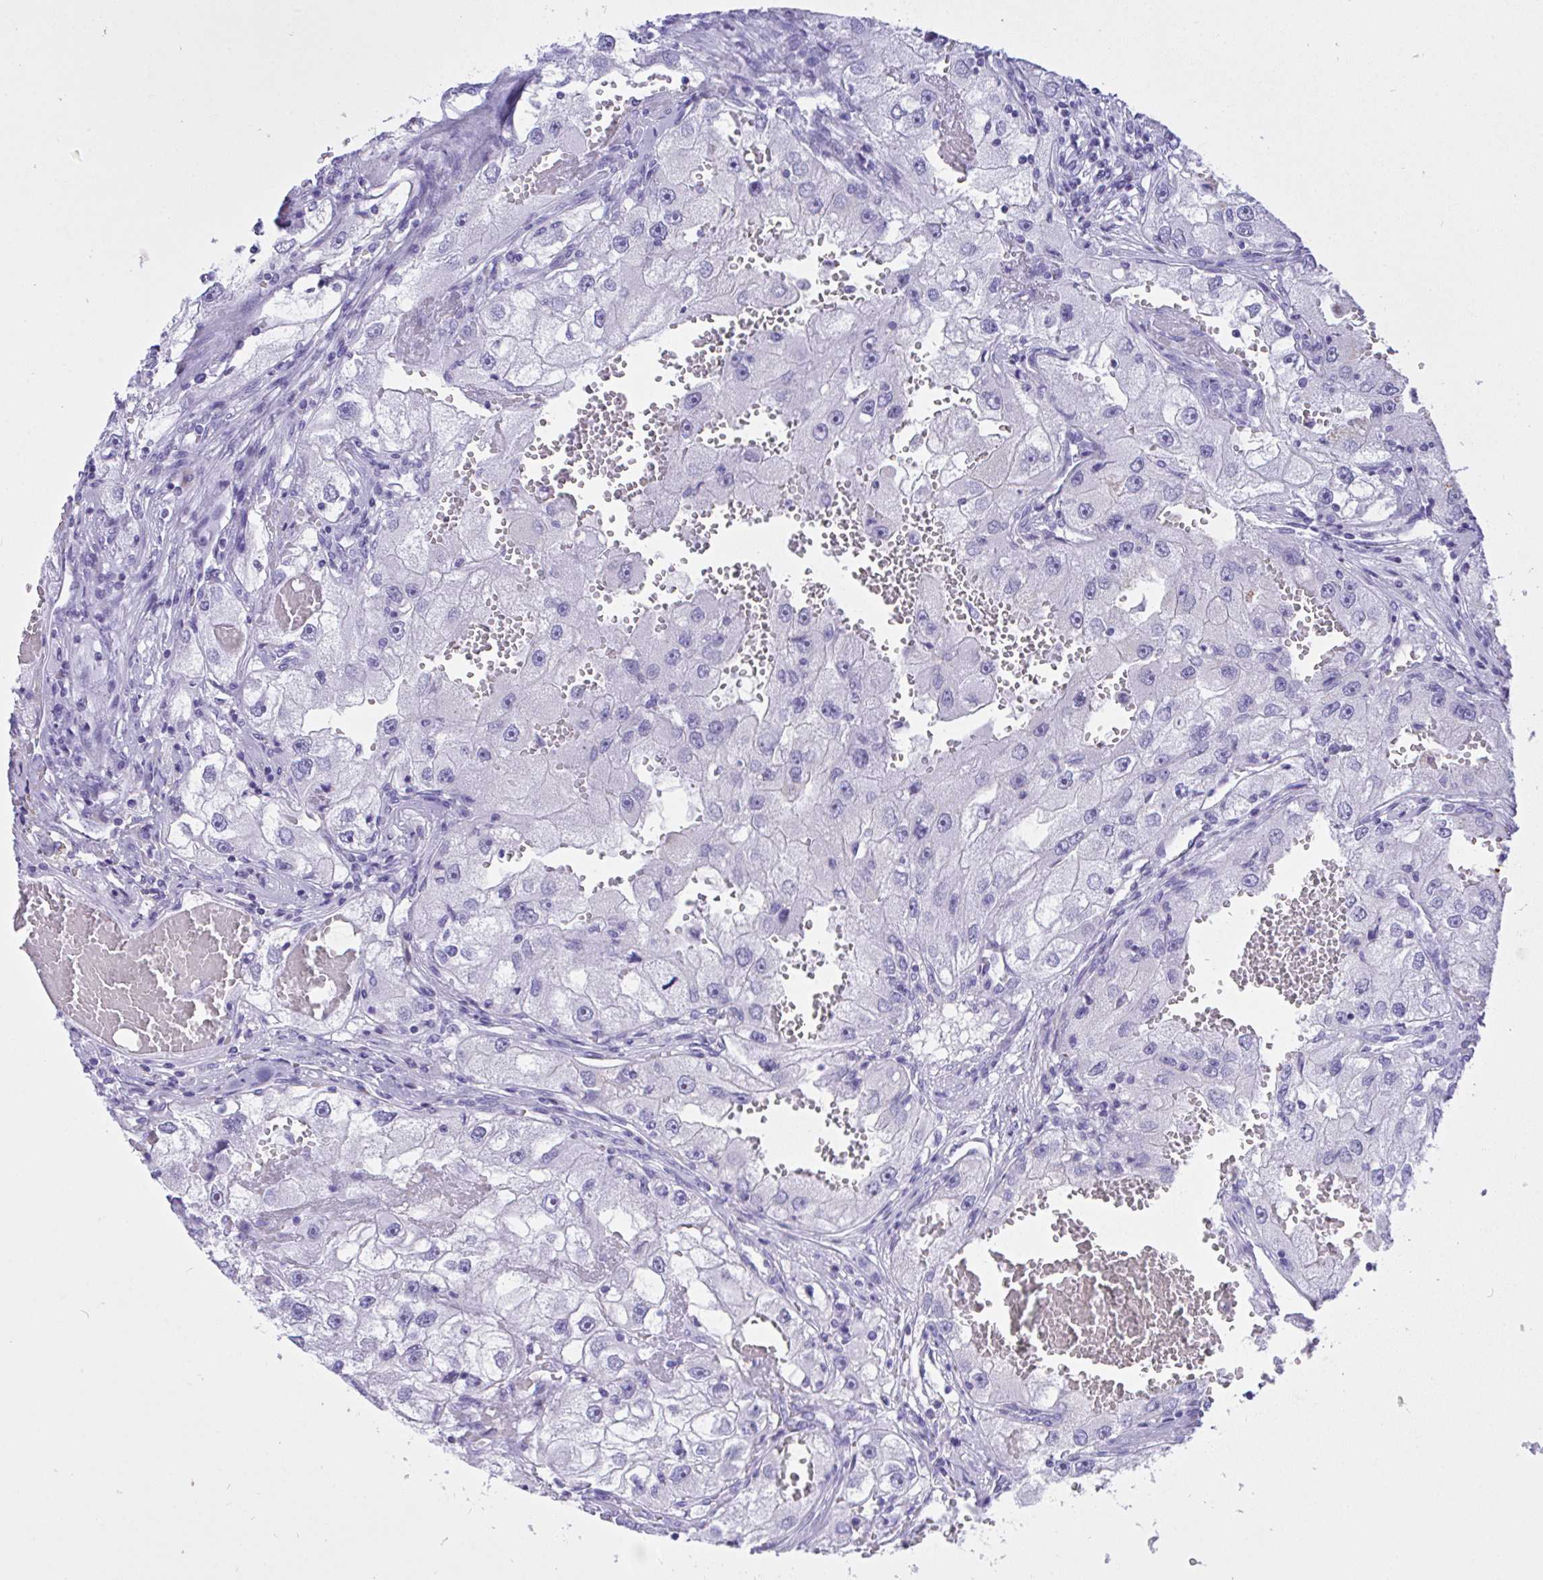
{"staining": {"intensity": "negative", "quantity": "none", "location": "none"}, "tissue": "renal cancer", "cell_type": "Tumor cells", "image_type": "cancer", "snomed": [{"axis": "morphology", "description": "Adenocarcinoma, NOS"}, {"axis": "topography", "description": "Kidney"}], "caption": "There is no significant staining in tumor cells of renal adenocarcinoma.", "gene": "AKR1D1", "patient": {"sex": "male", "age": 63}}